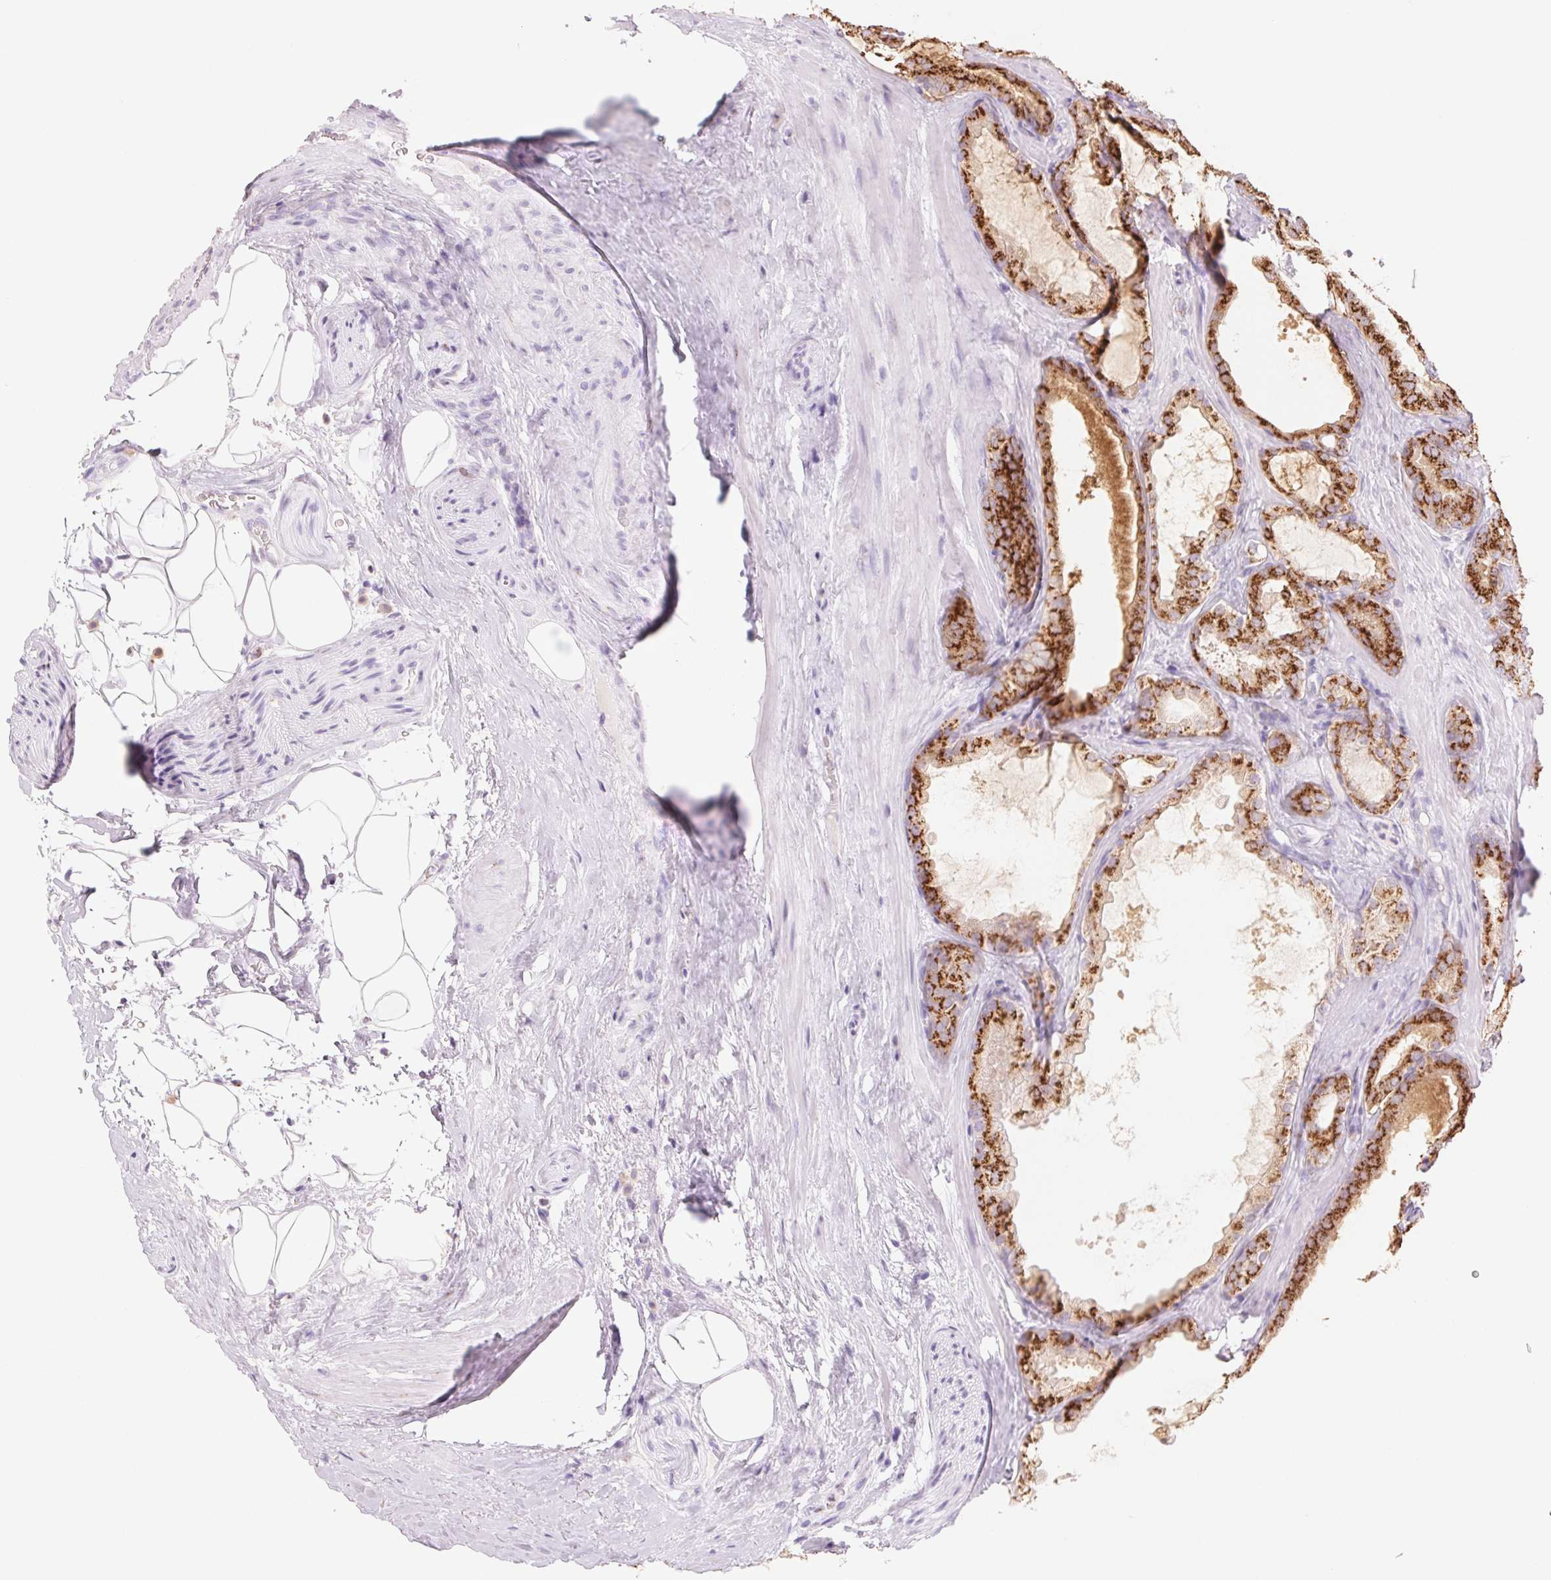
{"staining": {"intensity": "strong", "quantity": ">75%", "location": "cytoplasmic/membranous"}, "tissue": "prostate cancer", "cell_type": "Tumor cells", "image_type": "cancer", "snomed": [{"axis": "morphology", "description": "Adenocarcinoma, High grade"}, {"axis": "topography", "description": "Prostate"}], "caption": "High-power microscopy captured an IHC image of adenocarcinoma (high-grade) (prostate), revealing strong cytoplasmic/membranous positivity in approximately >75% of tumor cells.", "gene": "GALNT7", "patient": {"sex": "male", "age": 64}}